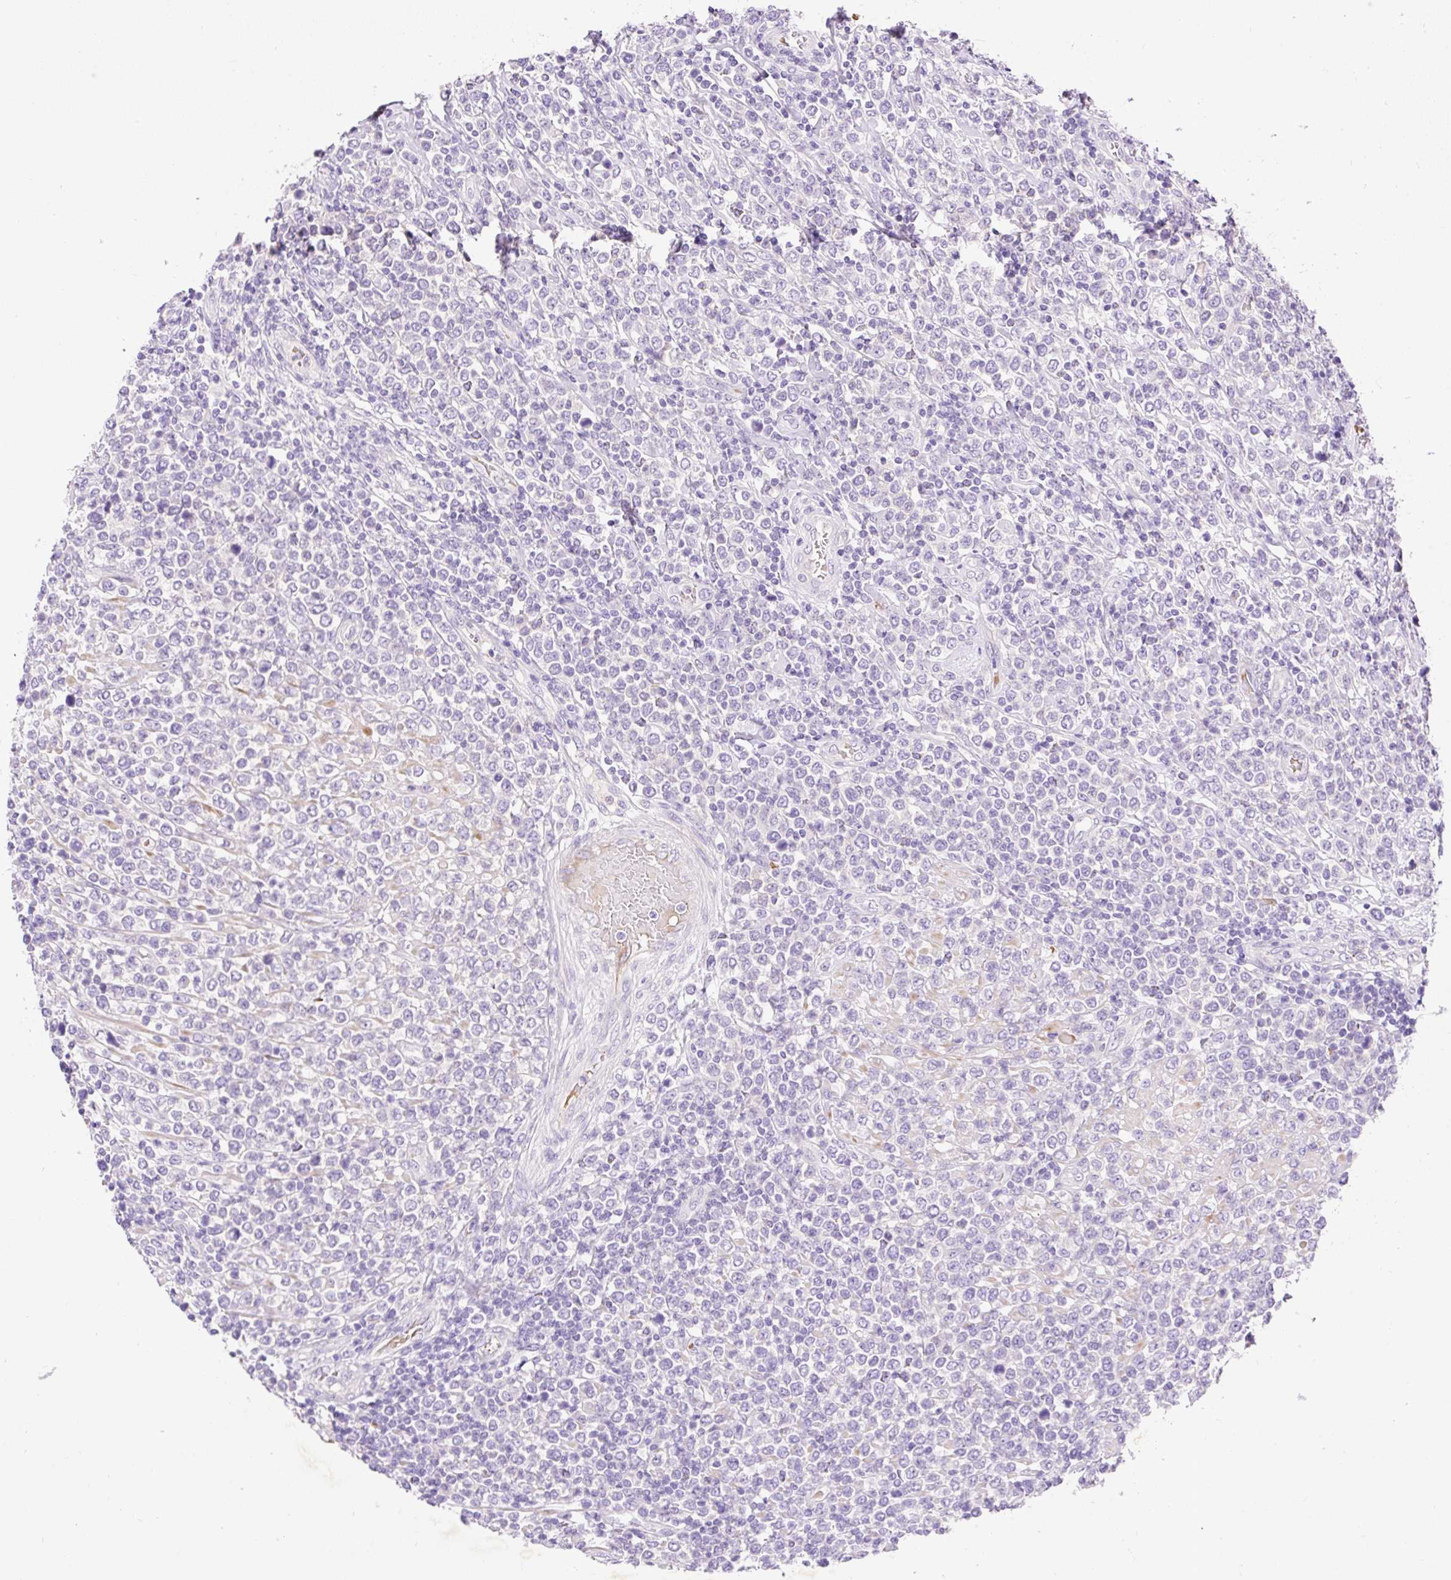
{"staining": {"intensity": "negative", "quantity": "none", "location": "none"}, "tissue": "lymphoma", "cell_type": "Tumor cells", "image_type": "cancer", "snomed": [{"axis": "morphology", "description": "Malignant lymphoma, non-Hodgkin's type, High grade"}, {"axis": "topography", "description": "Soft tissue"}], "caption": "DAB (3,3'-diaminobenzidine) immunohistochemical staining of lymphoma demonstrates no significant staining in tumor cells.", "gene": "LHFPL5", "patient": {"sex": "female", "age": 56}}